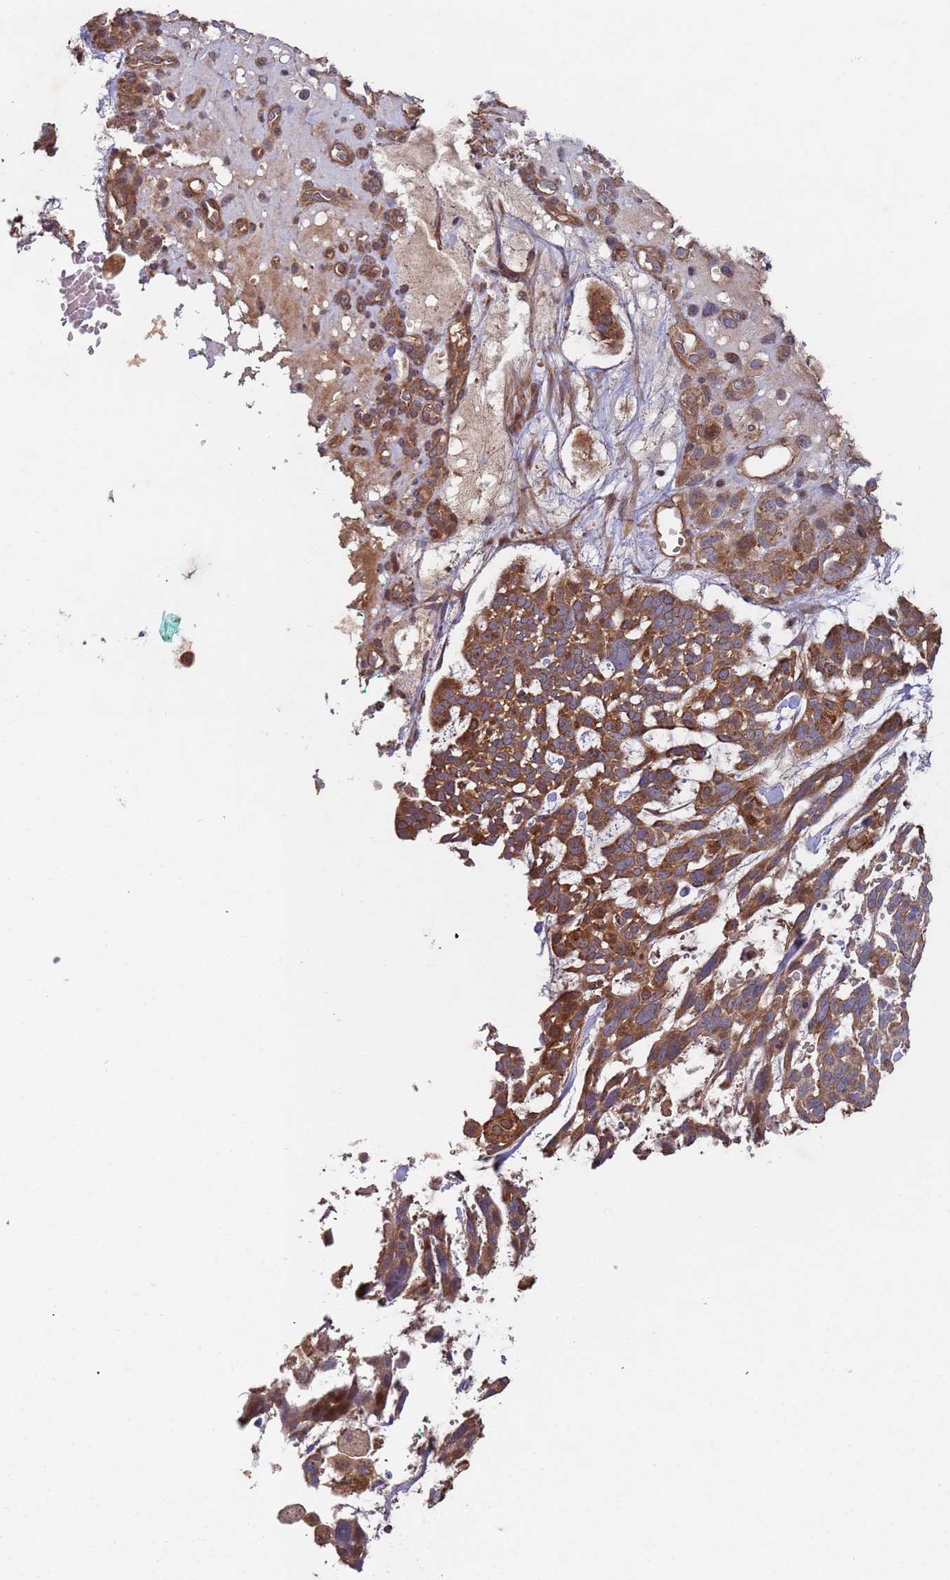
{"staining": {"intensity": "moderate", "quantity": ">75%", "location": "cytoplasmic/membranous"}, "tissue": "skin cancer", "cell_type": "Tumor cells", "image_type": "cancer", "snomed": [{"axis": "morphology", "description": "Basal cell carcinoma"}, {"axis": "topography", "description": "Skin"}], "caption": "Moderate cytoplasmic/membranous protein staining is present in about >75% of tumor cells in skin basal cell carcinoma. (DAB IHC with brightfield microscopy, high magnification).", "gene": "KANSL1L", "patient": {"sex": "male", "age": 88}}